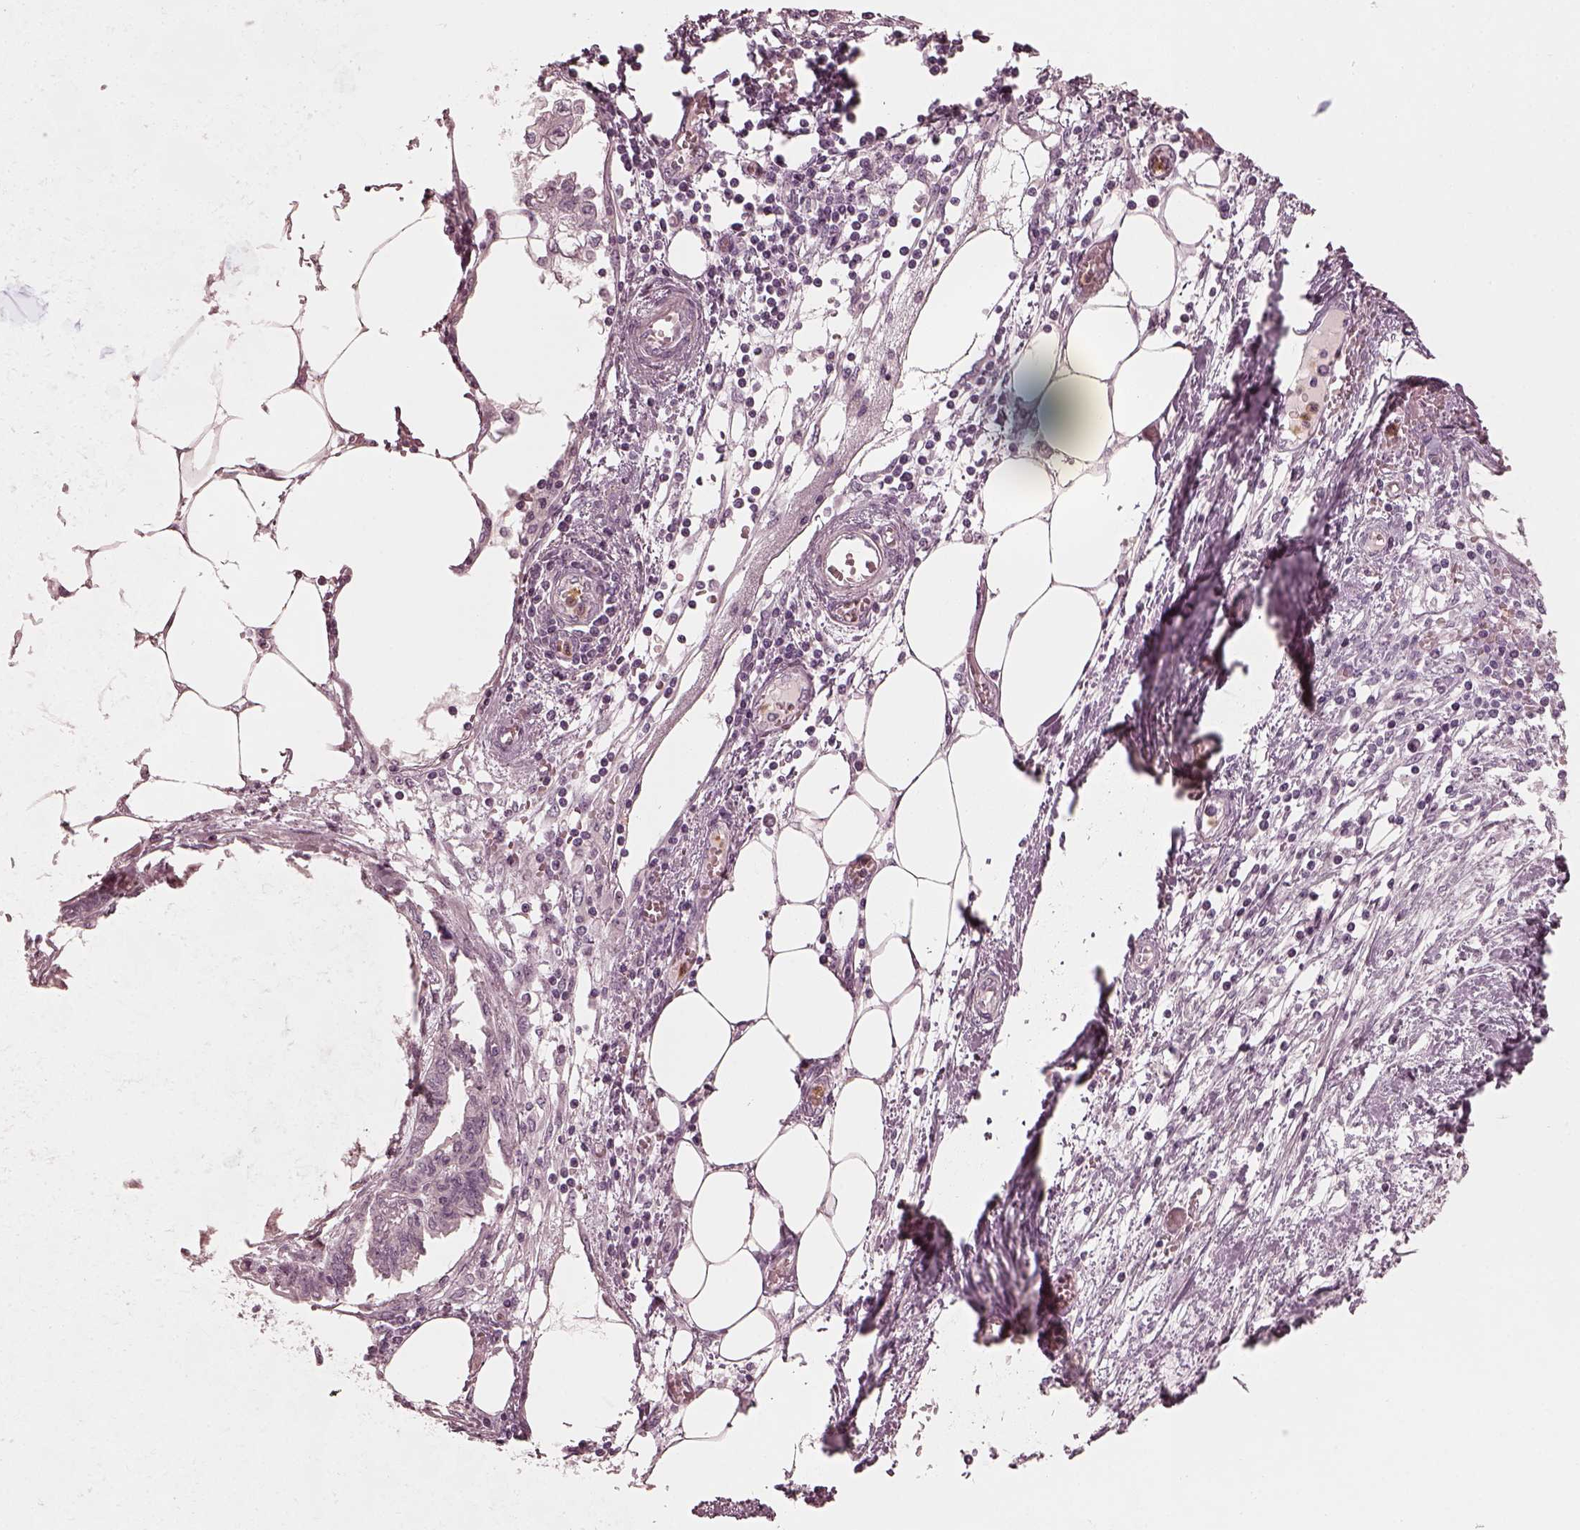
{"staining": {"intensity": "negative", "quantity": "none", "location": "none"}, "tissue": "endometrial cancer", "cell_type": "Tumor cells", "image_type": "cancer", "snomed": [{"axis": "morphology", "description": "Adenocarcinoma, NOS"}, {"axis": "morphology", "description": "Adenocarcinoma, metastatic, NOS"}, {"axis": "topography", "description": "Adipose tissue"}, {"axis": "topography", "description": "Endometrium"}], "caption": "The histopathology image demonstrates no significant staining in tumor cells of adenocarcinoma (endometrial).", "gene": "CHIT1", "patient": {"sex": "female", "age": 67}}